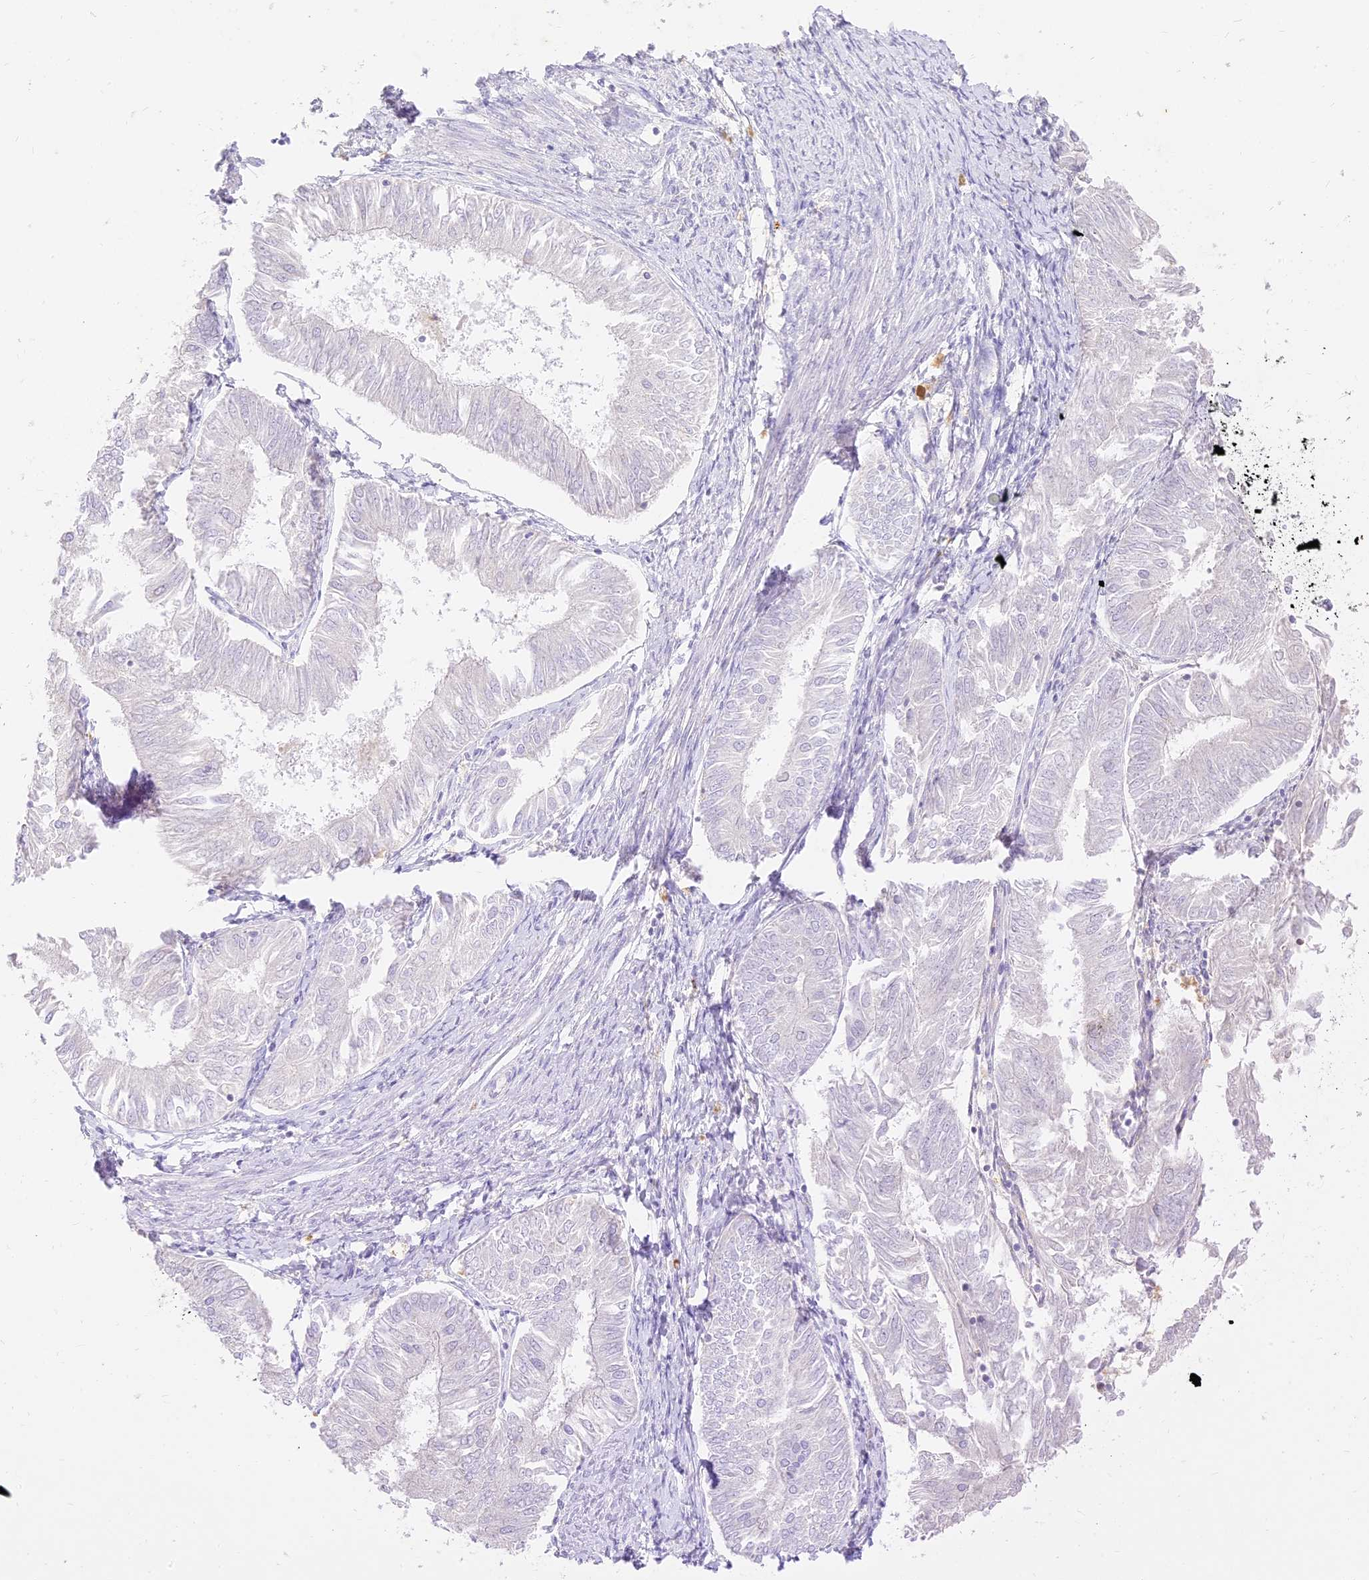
{"staining": {"intensity": "negative", "quantity": "none", "location": "none"}, "tissue": "endometrial cancer", "cell_type": "Tumor cells", "image_type": "cancer", "snomed": [{"axis": "morphology", "description": "Adenocarcinoma, NOS"}, {"axis": "topography", "description": "Endometrium"}], "caption": "Immunohistochemistry (IHC) micrograph of endometrial cancer (adenocarcinoma) stained for a protein (brown), which demonstrates no positivity in tumor cells.", "gene": "SEC13", "patient": {"sex": "female", "age": 58}}